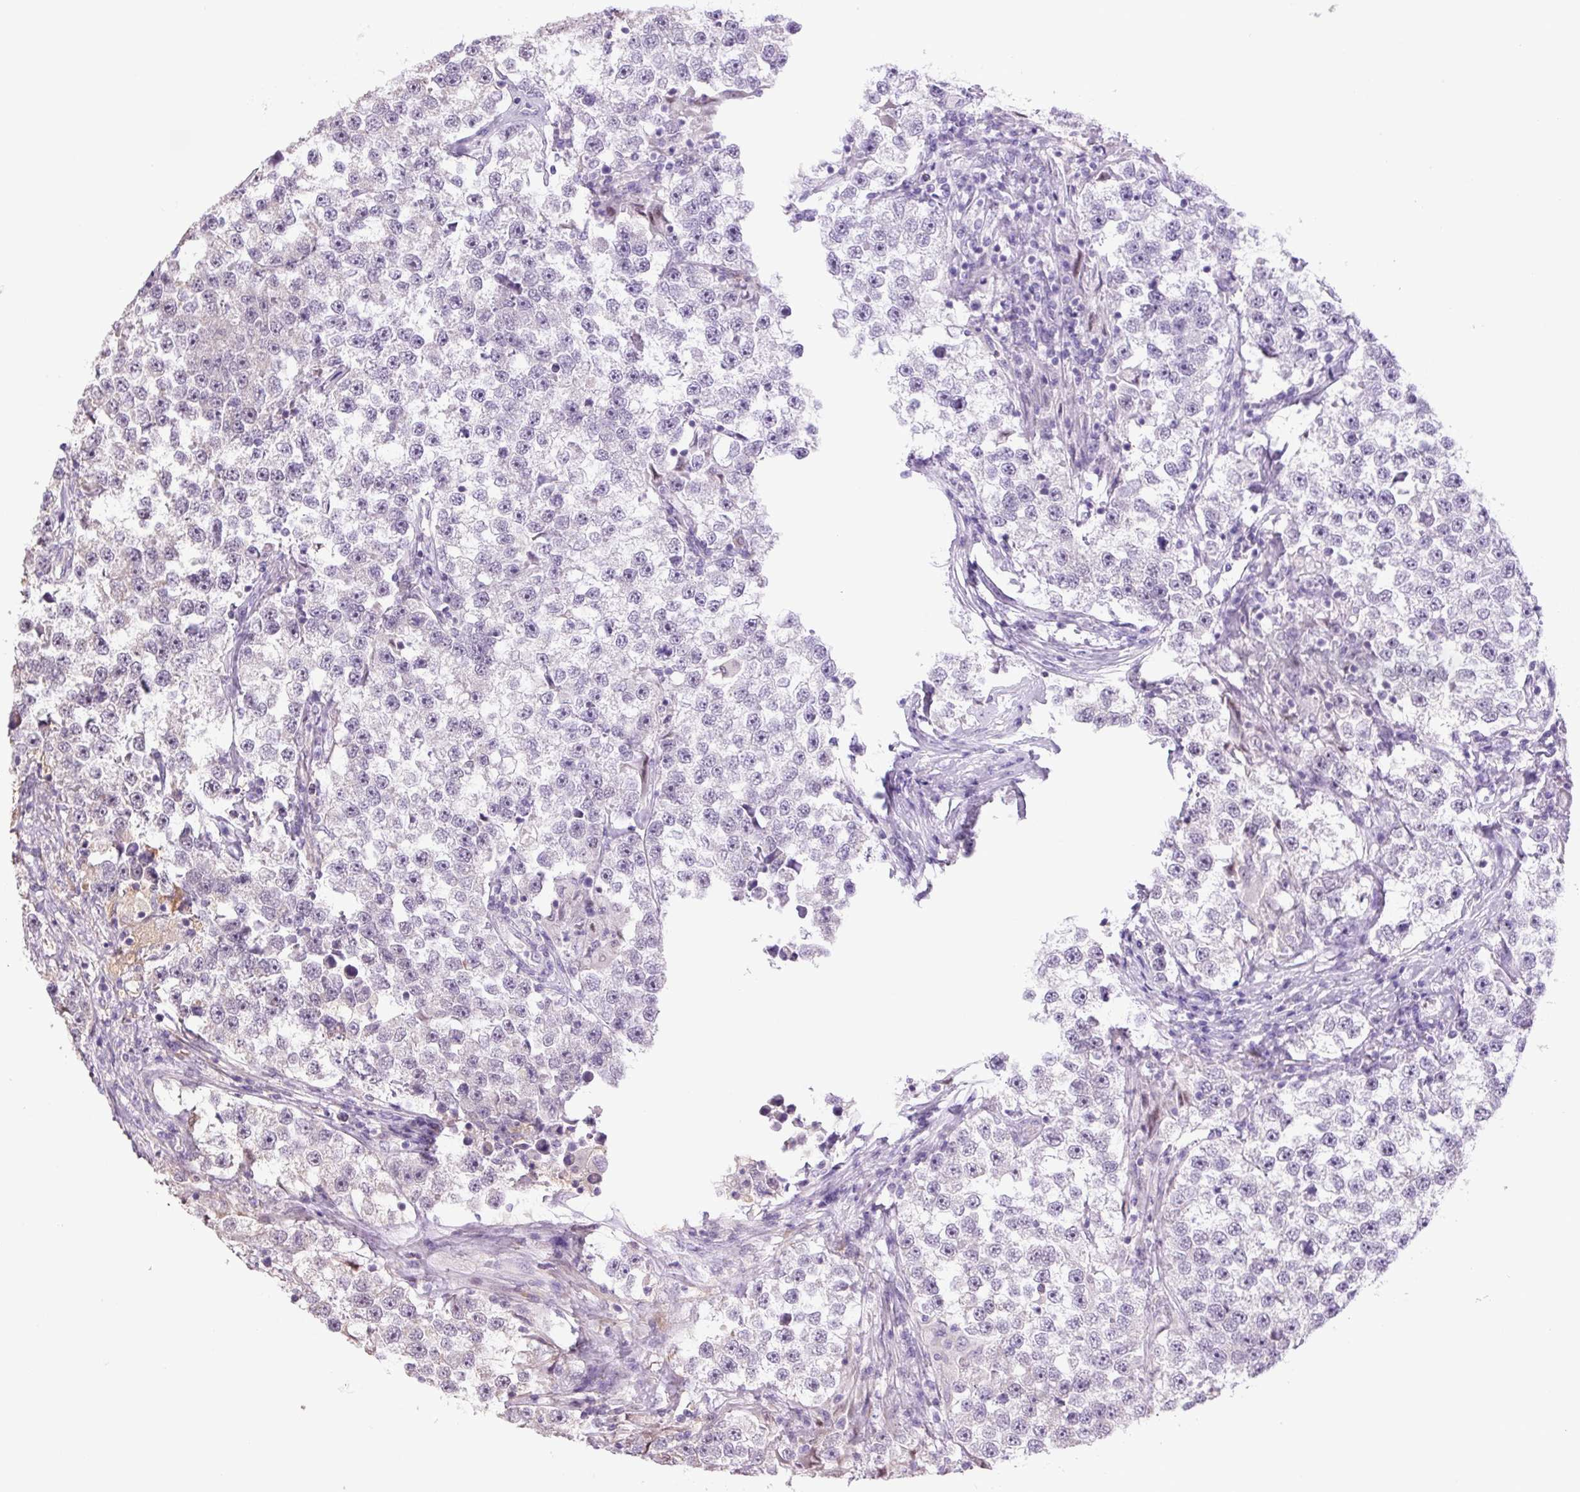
{"staining": {"intensity": "negative", "quantity": "none", "location": "none"}, "tissue": "testis cancer", "cell_type": "Tumor cells", "image_type": "cancer", "snomed": [{"axis": "morphology", "description": "Seminoma, NOS"}, {"axis": "topography", "description": "Testis"}], "caption": "Seminoma (testis) was stained to show a protein in brown. There is no significant positivity in tumor cells. Nuclei are stained in blue.", "gene": "SGF29", "patient": {"sex": "male", "age": 46}}